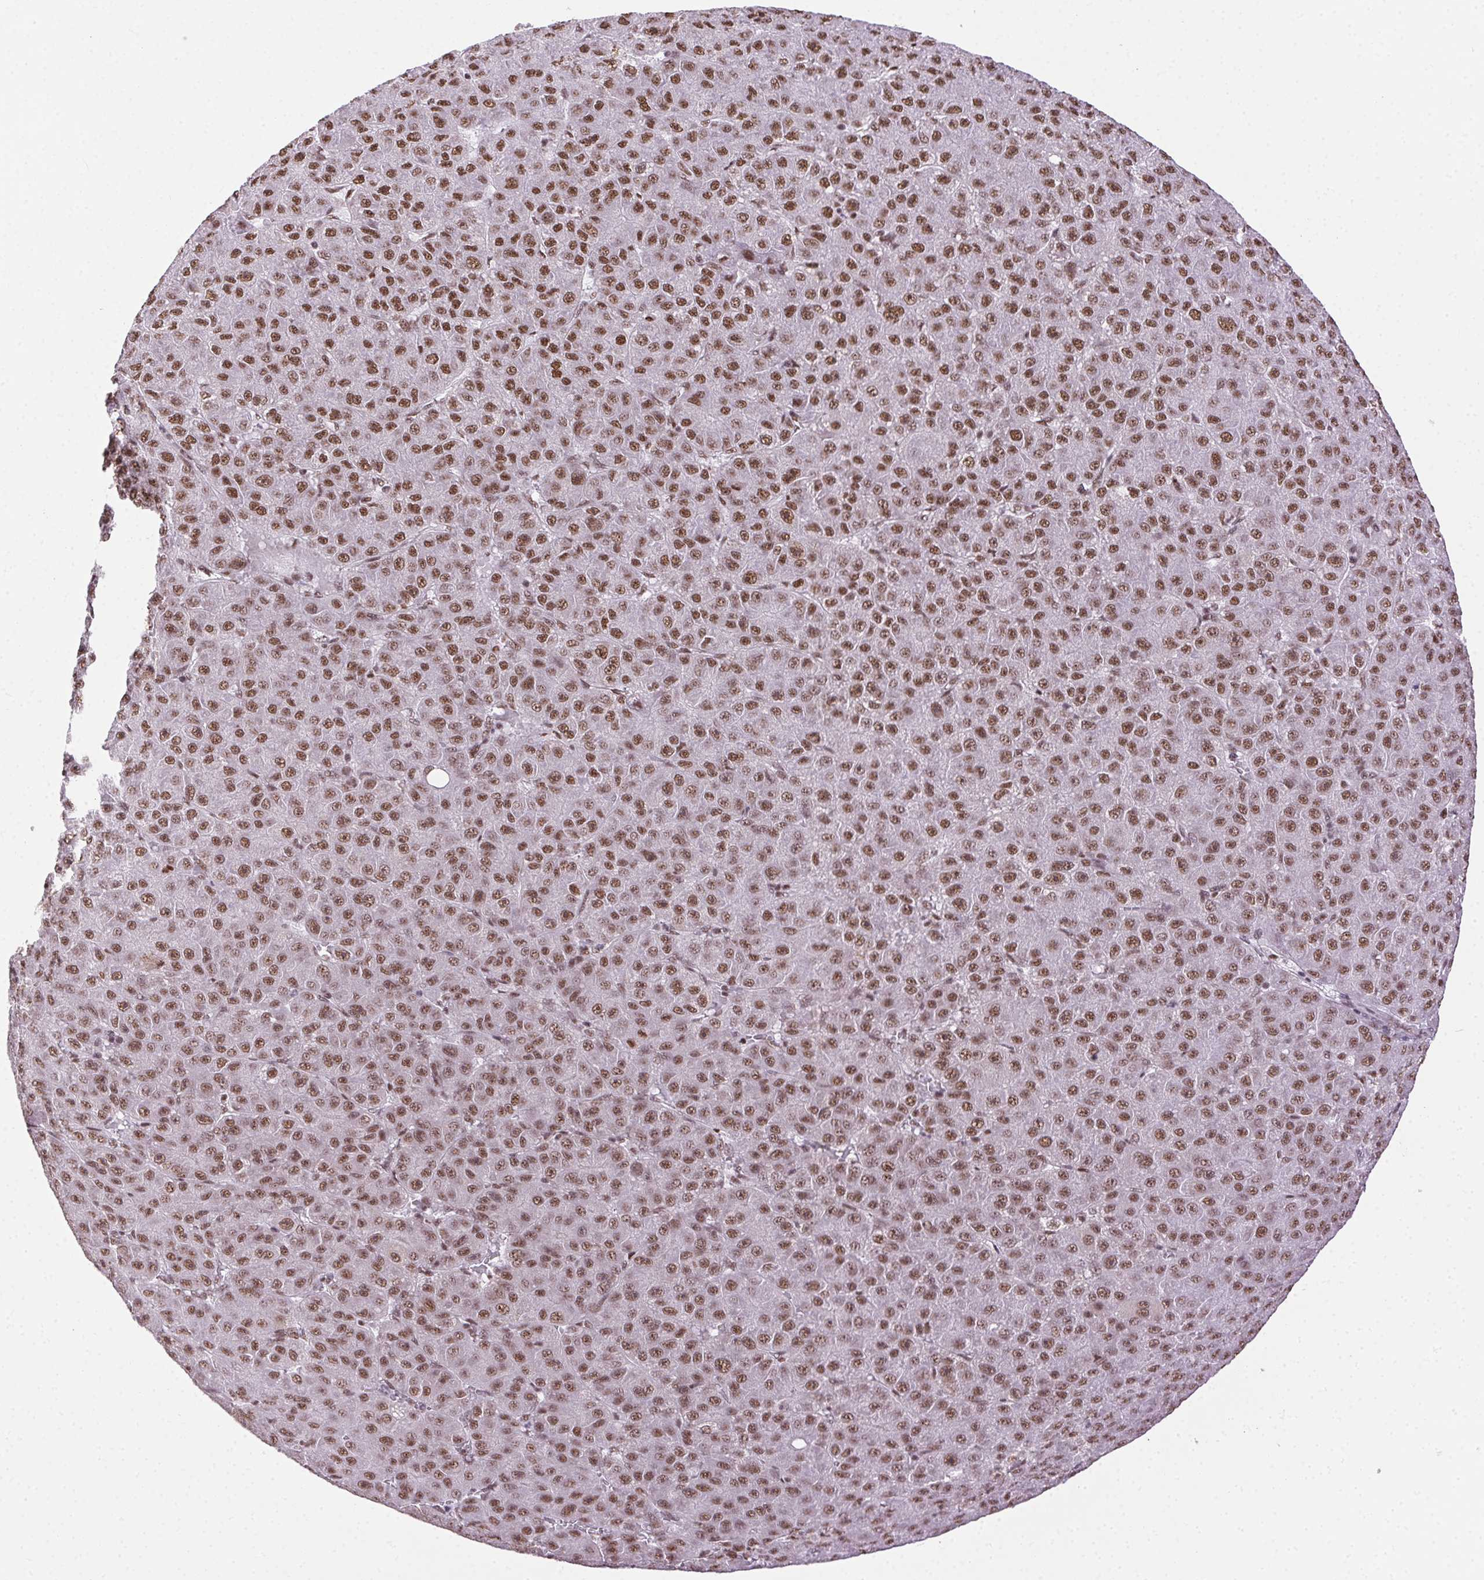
{"staining": {"intensity": "moderate", "quantity": ">75%", "location": "nuclear"}, "tissue": "liver cancer", "cell_type": "Tumor cells", "image_type": "cancer", "snomed": [{"axis": "morphology", "description": "Carcinoma, Hepatocellular, NOS"}, {"axis": "topography", "description": "Liver"}], "caption": "Liver cancer (hepatocellular carcinoma) tissue reveals moderate nuclear positivity in approximately >75% of tumor cells The staining is performed using DAB brown chromogen to label protein expression. The nuclei are counter-stained blue using hematoxylin.", "gene": "TRA2B", "patient": {"sex": "male", "age": 67}}